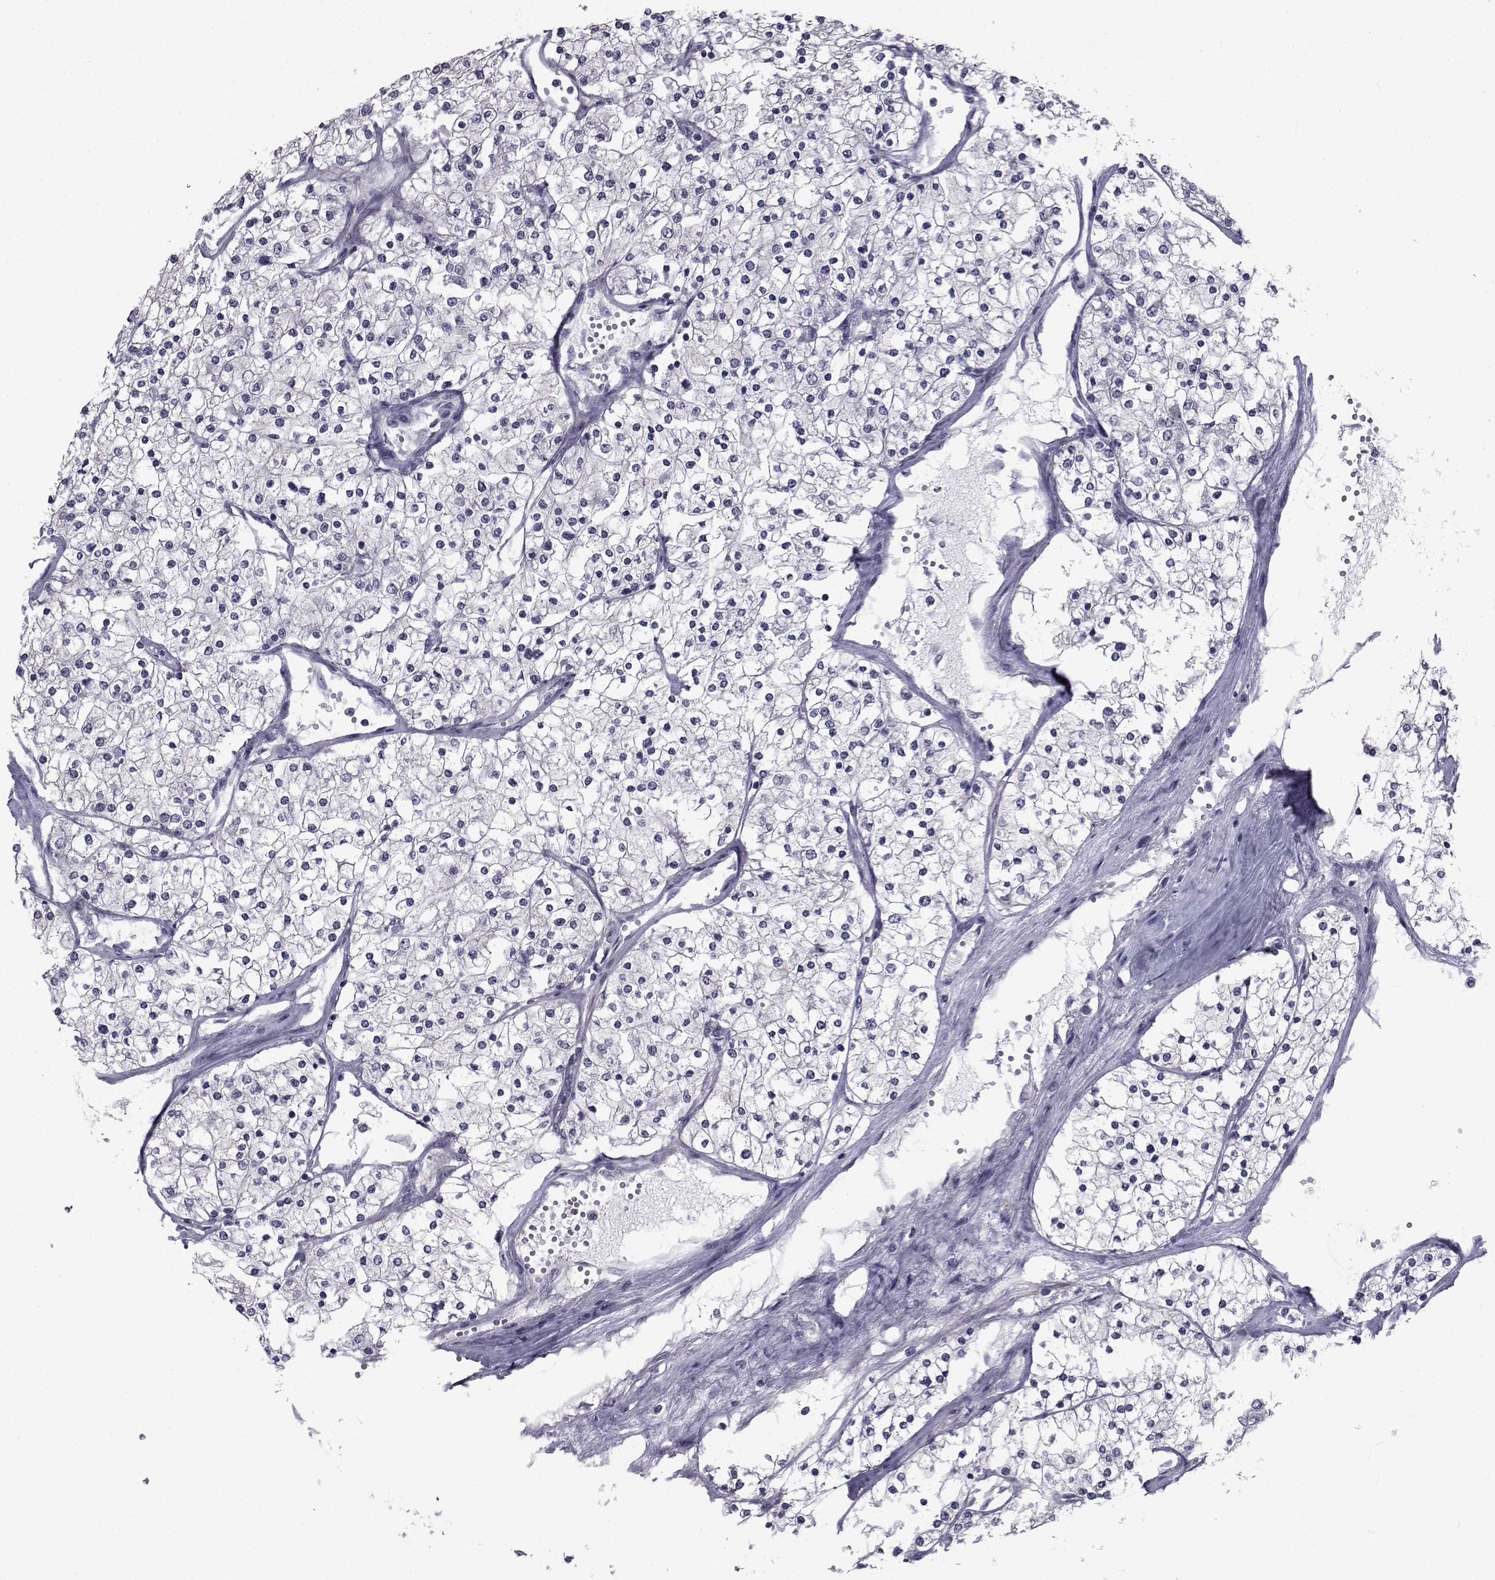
{"staining": {"intensity": "negative", "quantity": "none", "location": "none"}, "tissue": "renal cancer", "cell_type": "Tumor cells", "image_type": "cancer", "snomed": [{"axis": "morphology", "description": "Adenocarcinoma, NOS"}, {"axis": "topography", "description": "Kidney"}], "caption": "Photomicrograph shows no significant protein expression in tumor cells of renal adenocarcinoma.", "gene": "SLC30A10", "patient": {"sex": "male", "age": 80}}